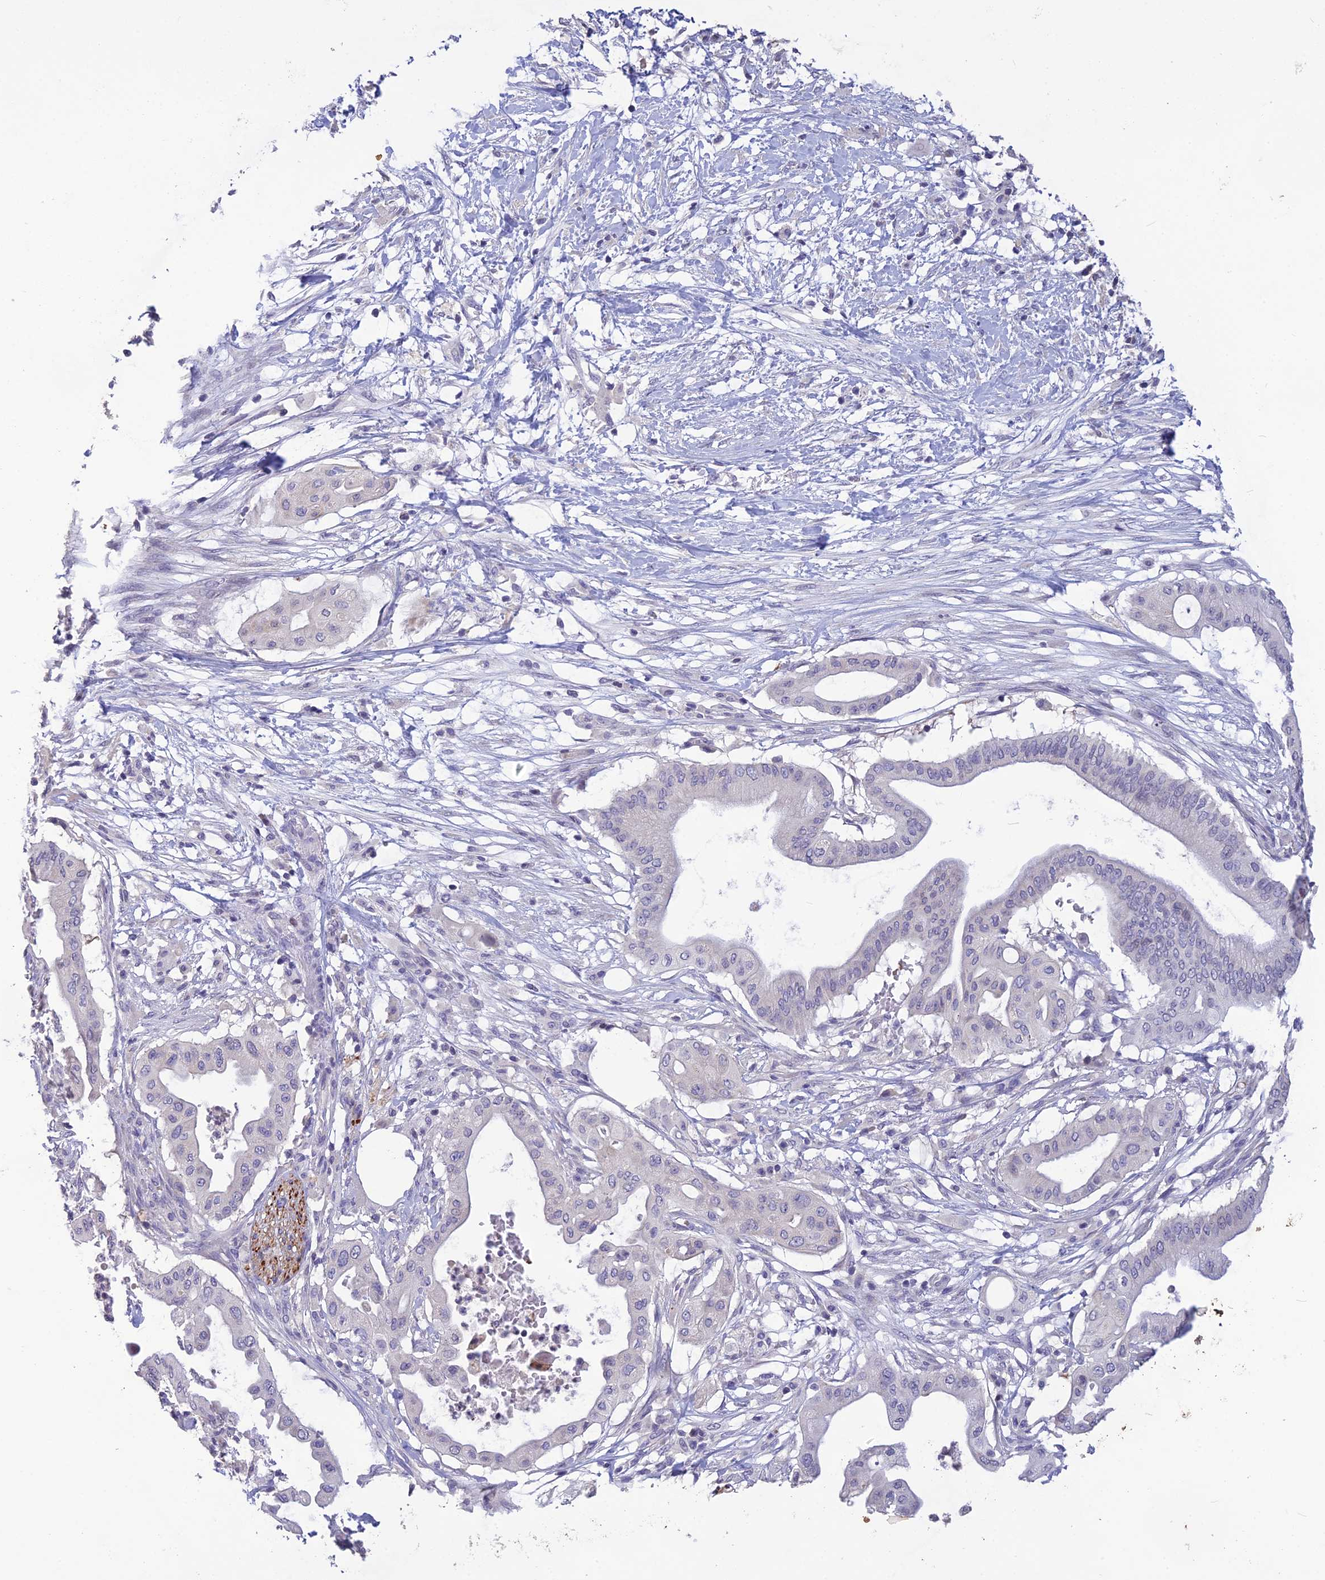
{"staining": {"intensity": "negative", "quantity": "none", "location": "none"}, "tissue": "pancreatic cancer", "cell_type": "Tumor cells", "image_type": "cancer", "snomed": [{"axis": "morphology", "description": "Adenocarcinoma, NOS"}, {"axis": "topography", "description": "Pancreas"}], "caption": "Immunohistochemistry (IHC) photomicrograph of neoplastic tissue: pancreatic cancer (adenocarcinoma) stained with DAB (3,3'-diaminobenzidine) demonstrates no significant protein staining in tumor cells.", "gene": "TMEM134", "patient": {"sex": "male", "age": 68}}